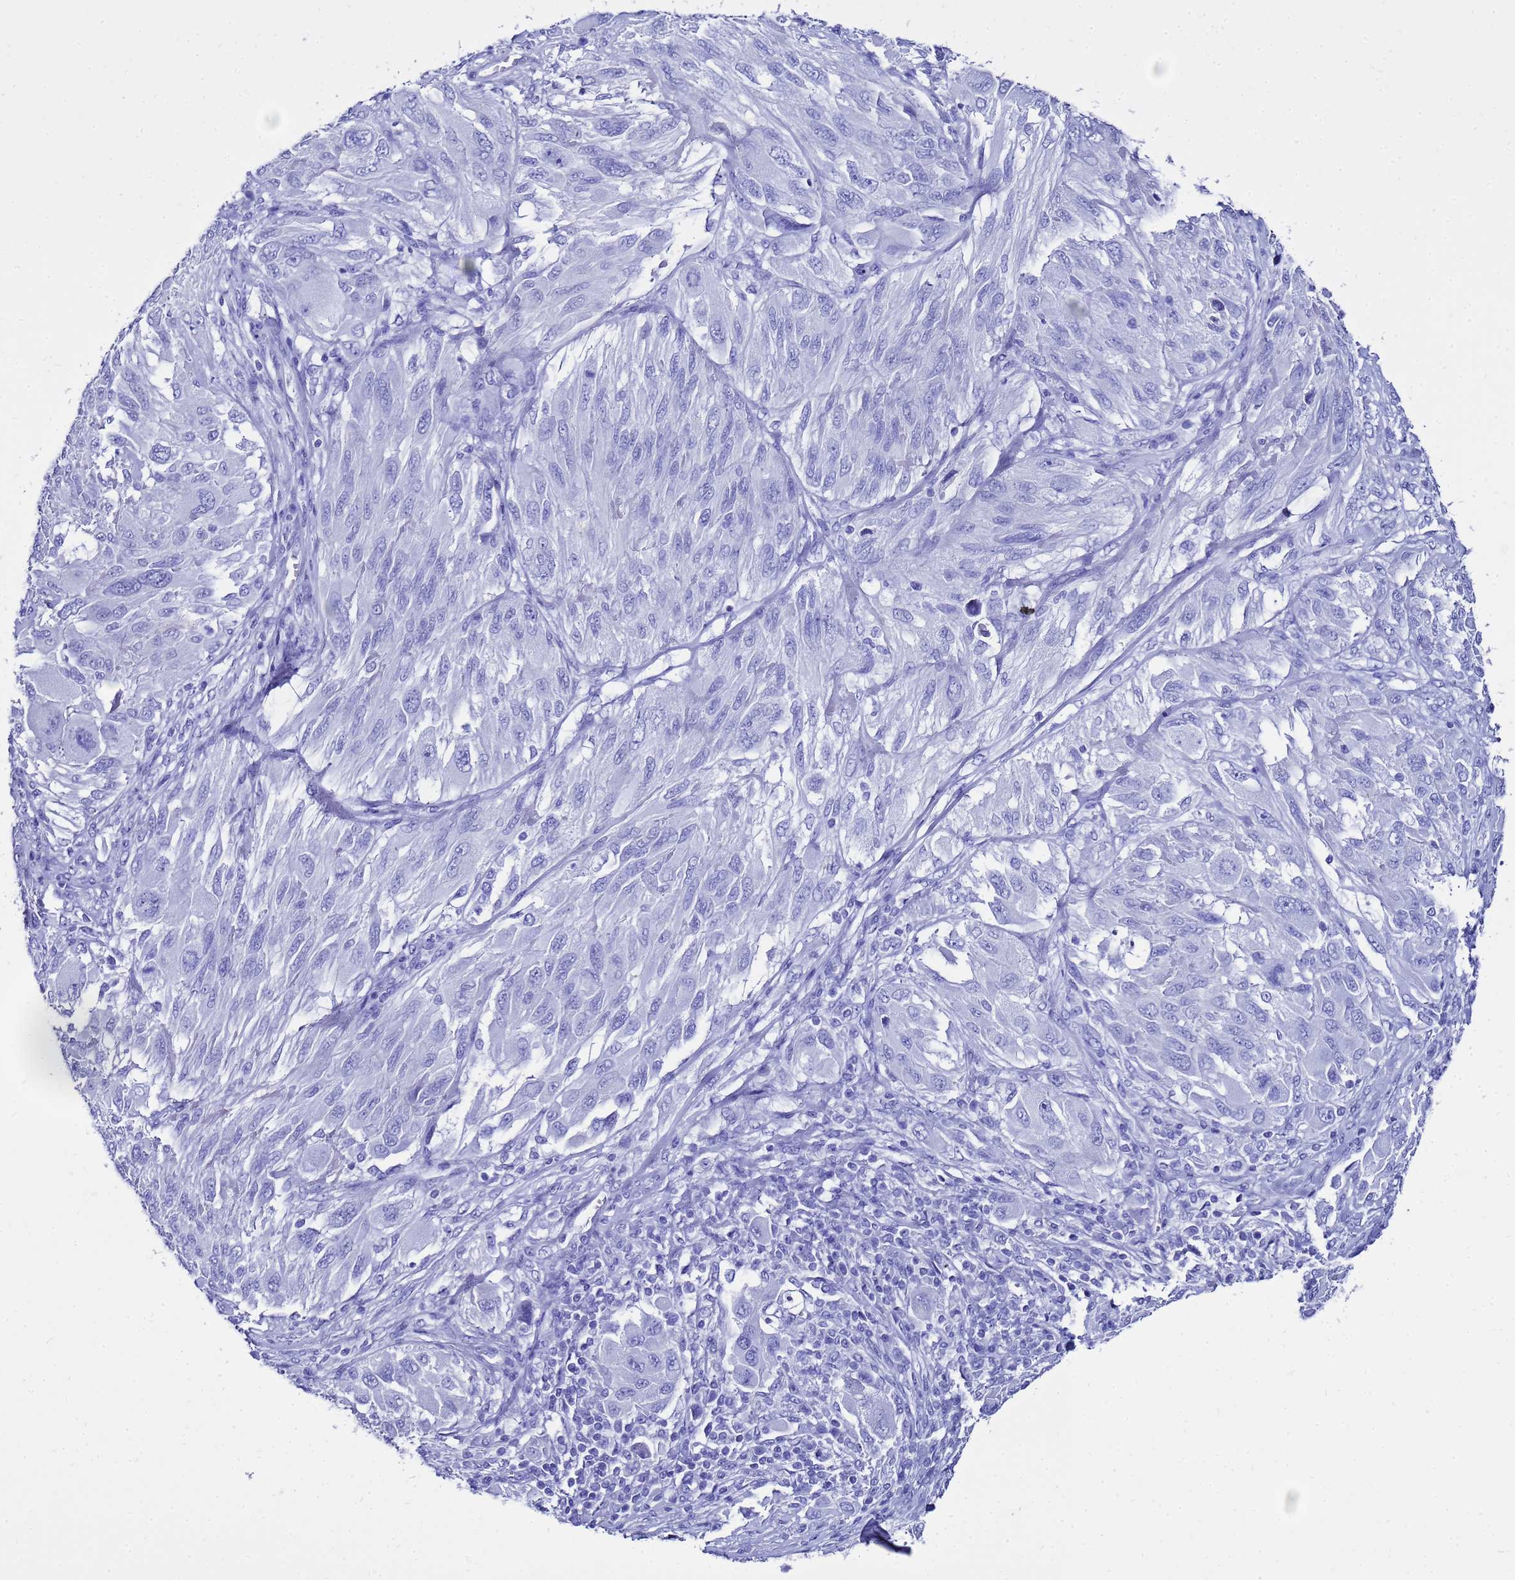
{"staining": {"intensity": "negative", "quantity": "none", "location": "none"}, "tissue": "melanoma", "cell_type": "Tumor cells", "image_type": "cancer", "snomed": [{"axis": "morphology", "description": "Malignant melanoma, NOS"}, {"axis": "topography", "description": "Skin"}], "caption": "This is a photomicrograph of immunohistochemistry staining of melanoma, which shows no positivity in tumor cells. (DAB immunohistochemistry (IHC) with hematoxylin counter stain).", "gene": "LIPF", "patient": {"sex": "female", "age": 91}}